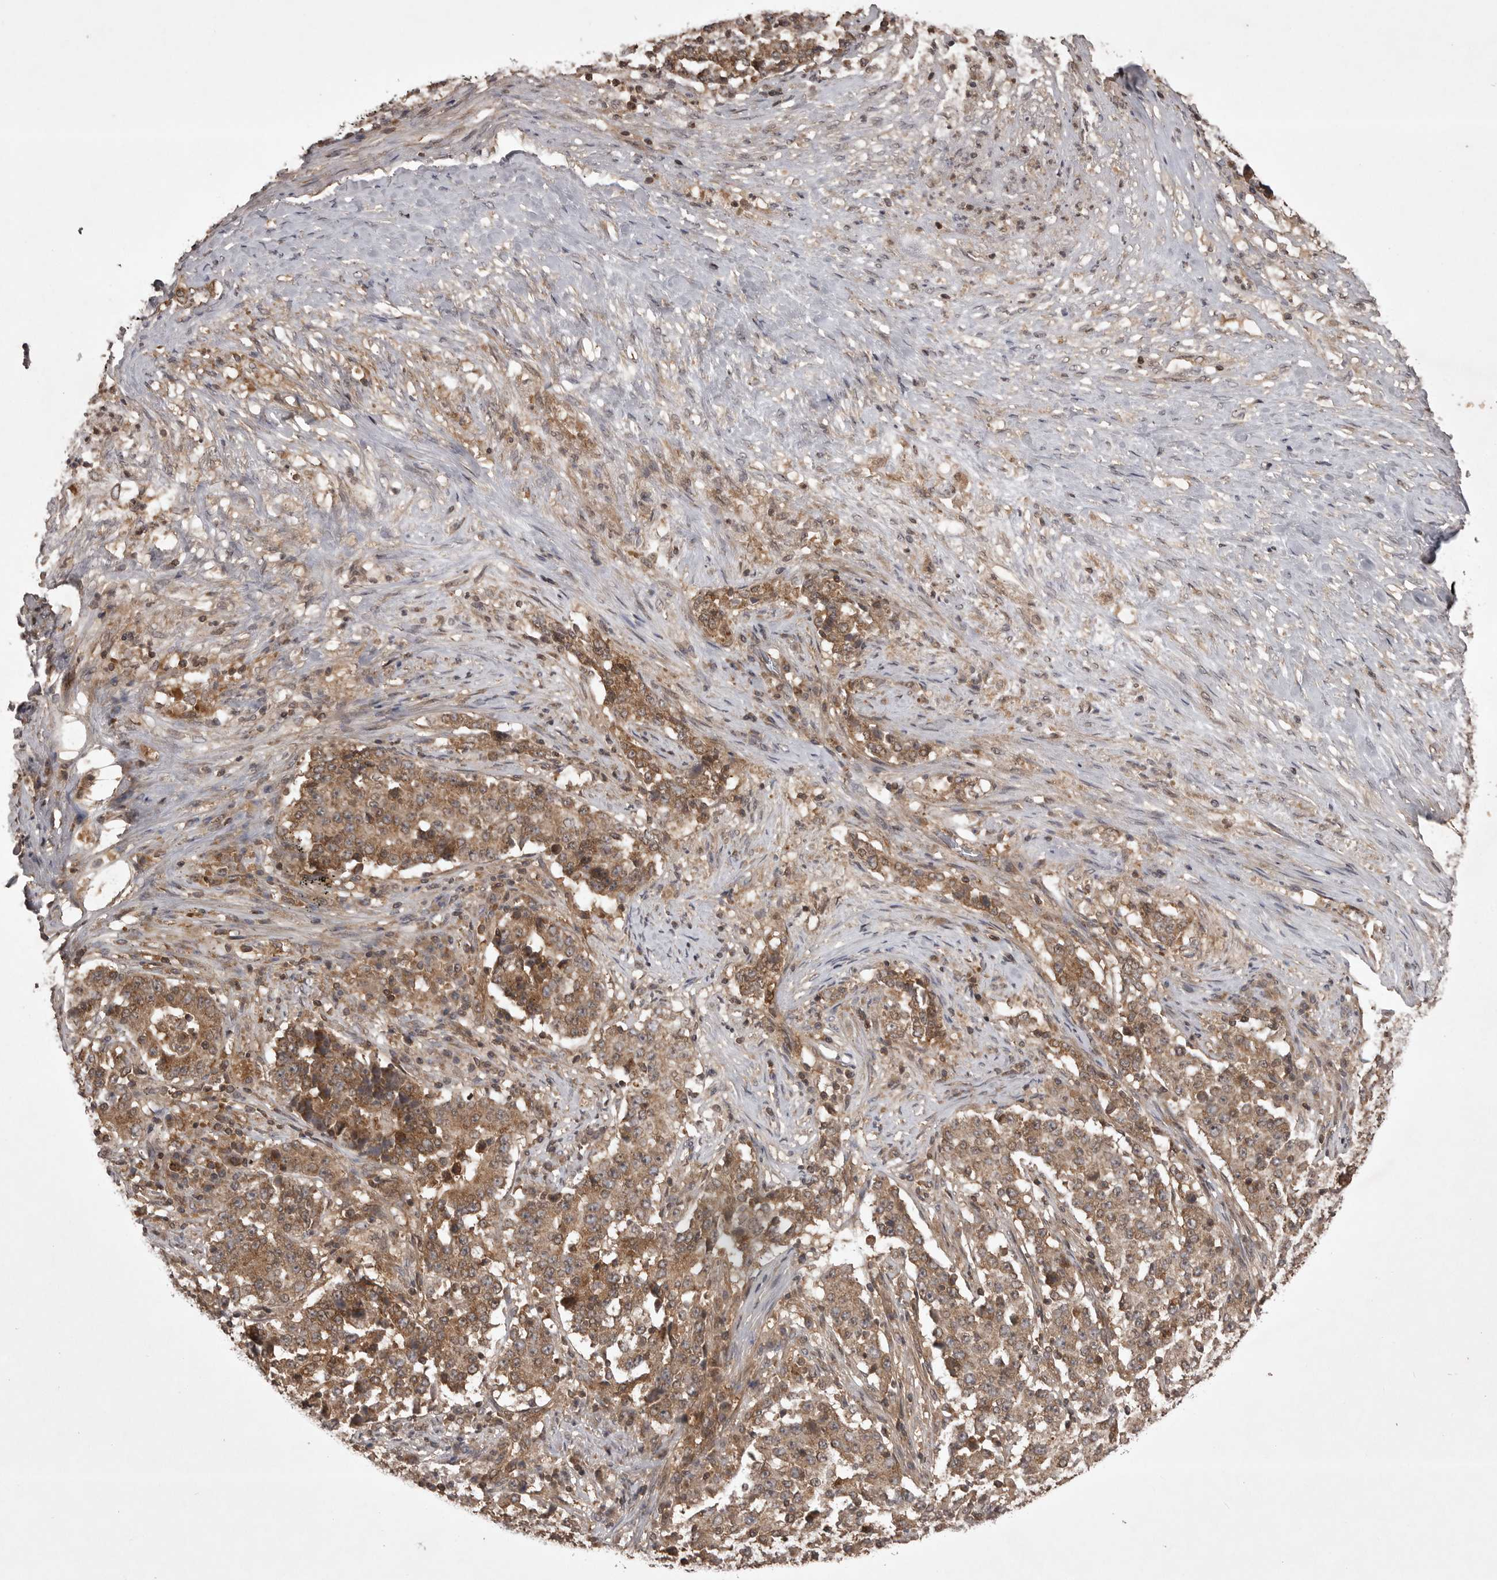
{"staining": {"intensity": "moderate", "quantity": ">75%", "location": "cytoplasmic/membranous"}, "tissue": "stomach cancer", "cell_type": "Tumor cells", "image_type": "cancer", "snomed": [{"axis": "morphology", "description": "Adenocarcinoma, NOS"}, {"axis": "topography", "description": "Stomach"}], "caption": "A medium amount of moderate cytoplasmic/membranous expression is appreciated in about >75% of tumor cells in stomach cancer (adenocarcinoma) tissue.", "gene": "STK24", "patient": {"sex": "male", "age": 59}}